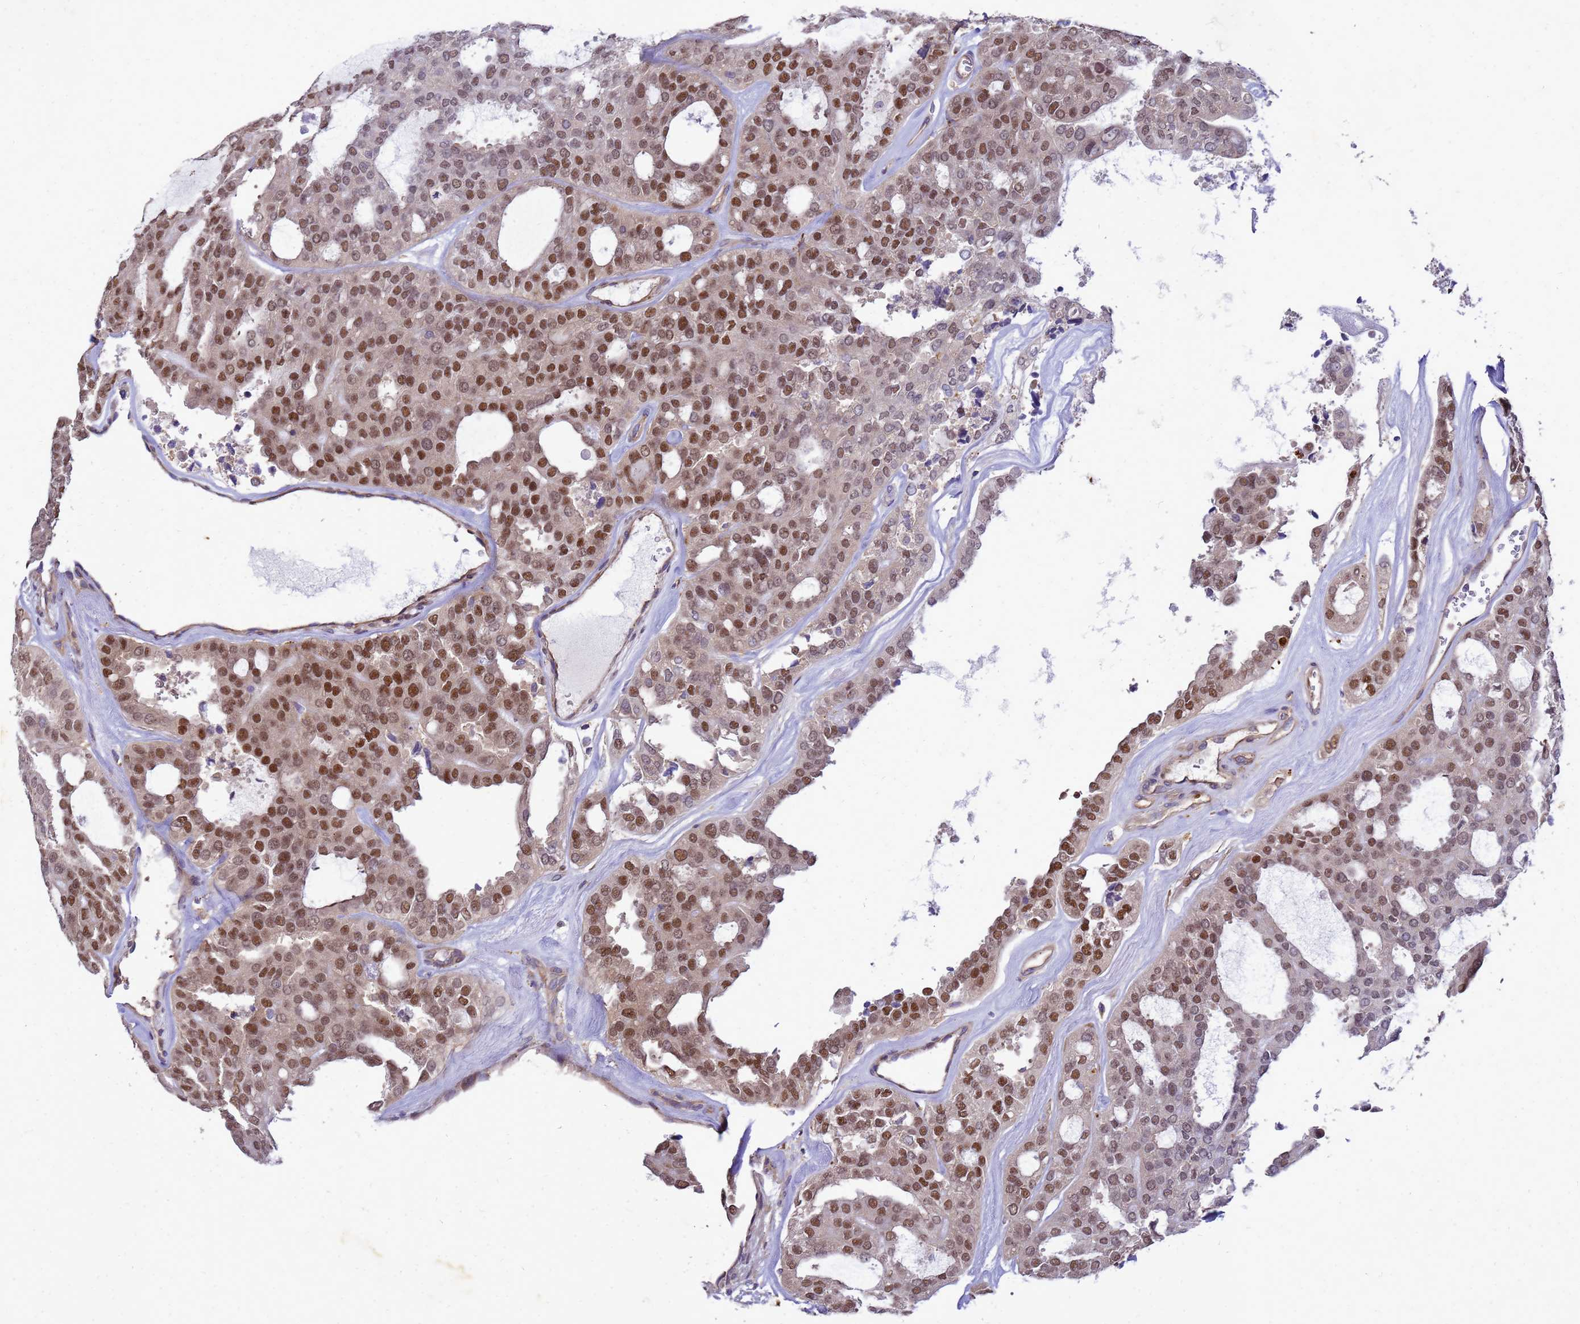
{"staining": {"intensity": "moderate", "quantity": ">75%", "location": "nuclear"}, "tissue": "thyroid cancer", "cell_type": "Tumor cells", "image_type": "cancer", "snomed": [{"axis": "morphology", "description": "Follicular adenoma carcinoma, NOS"}, {"axis": "topography", "description": "Thyroid gland"}], "caption": "Protein staining of follicular adenoma carcinoma (thyroid) tissue reveals moderate nuclear expression in about >75% of tumor cells.", "gene": "RNF215", "patient": {"sex": "male", "age": 75}}